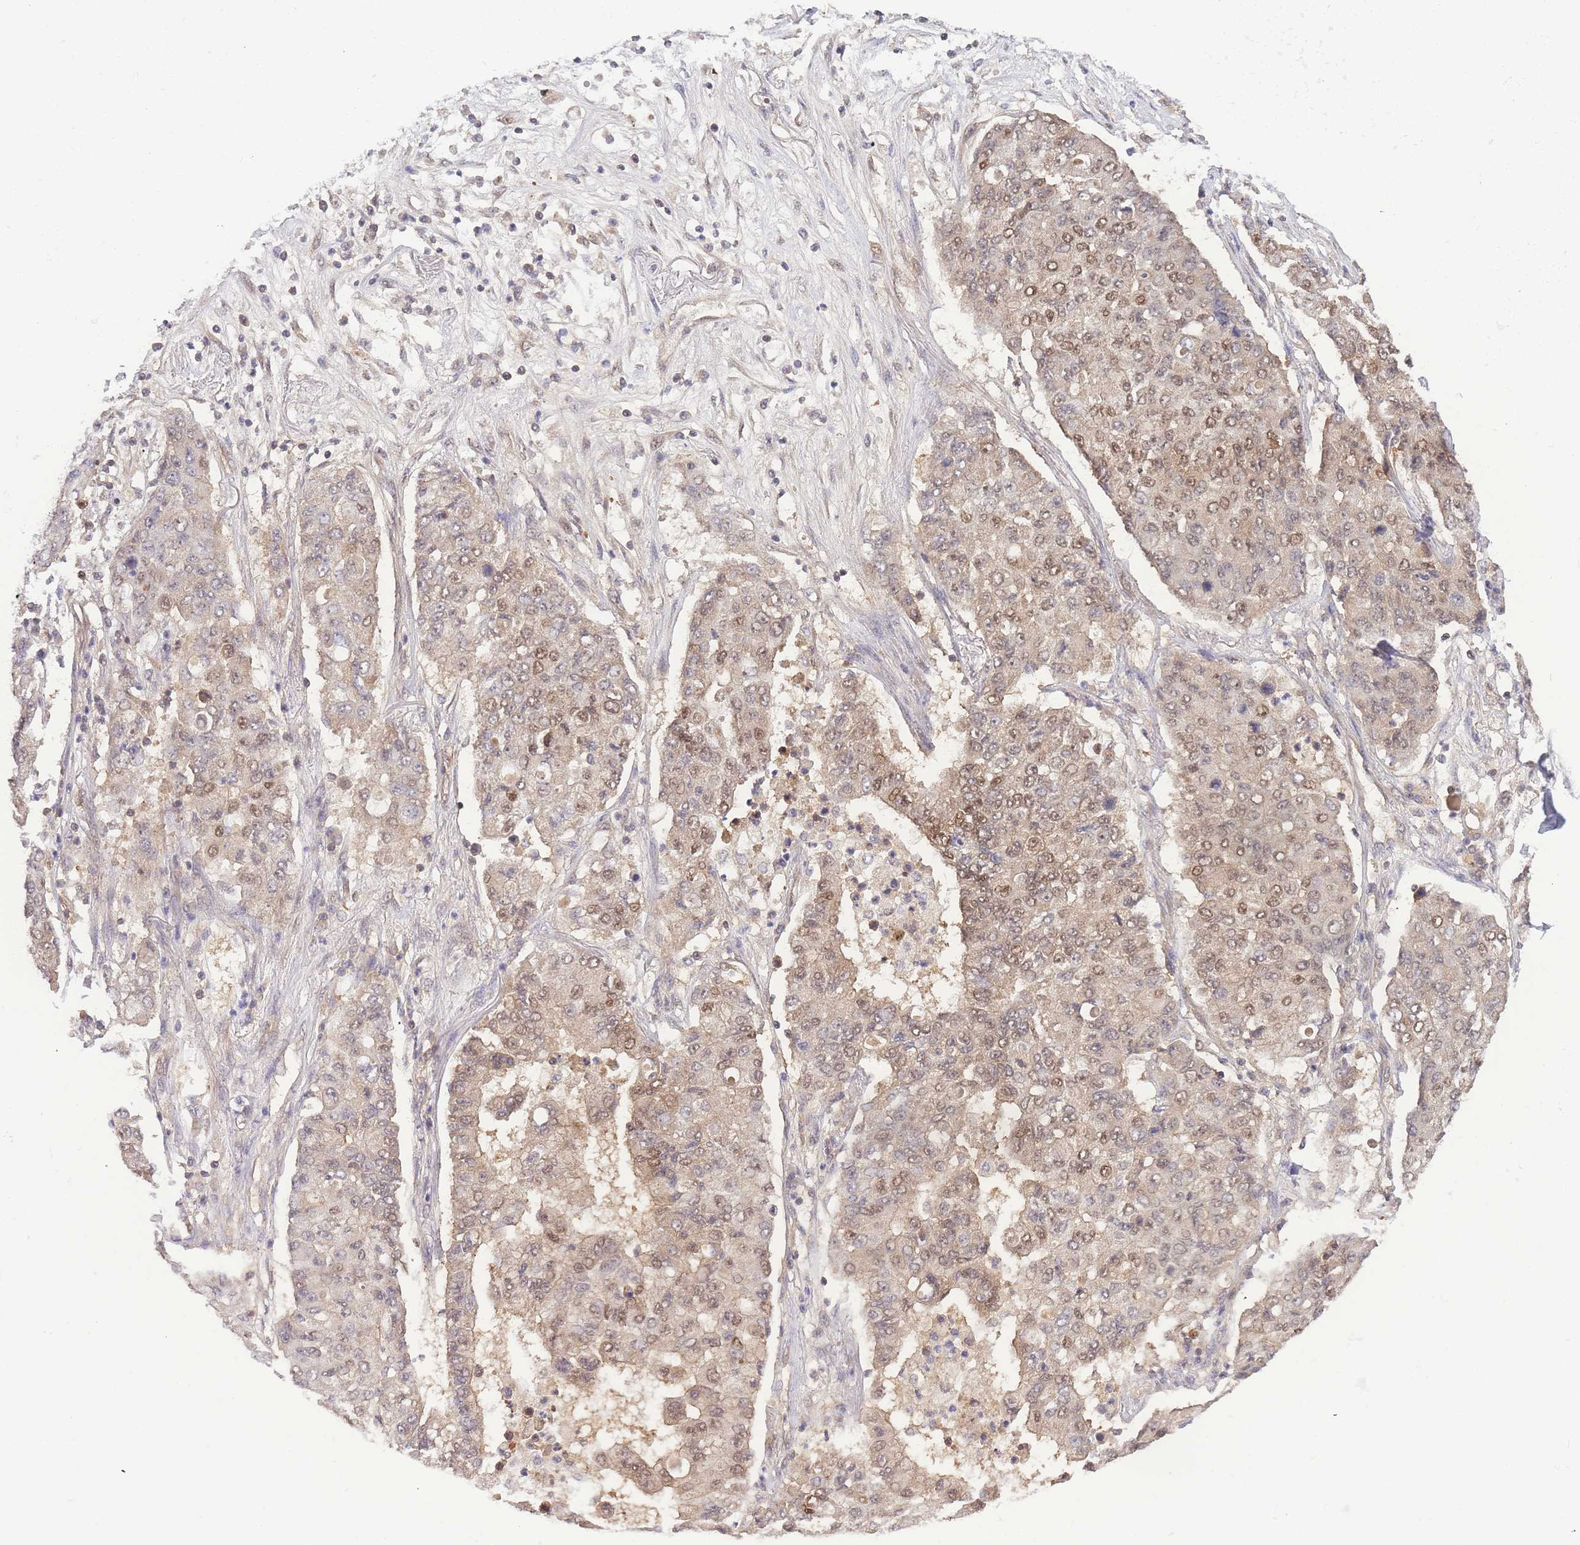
{"staining": {"intensity": "moderate", "quantity": ">75%", "location": "nuclear"}, "tissue": "lung cancer", "cell_type": "Tumor cells", "image_type": "cancer", "snomed": [{"axis": "morphology", "description": "Squamous cell carcinoma, NOS"}, {"axis": "topography", "description": "Lung"}], "caption": "This photomicrograph demonstrates IHC staining of lung cancer (squamous cell carcinoma), with medium moderate nuclear expression in about >75% of tumor cells.", "gene": "KIAA1191", "patient": {"sex": "male", "age": 74}}